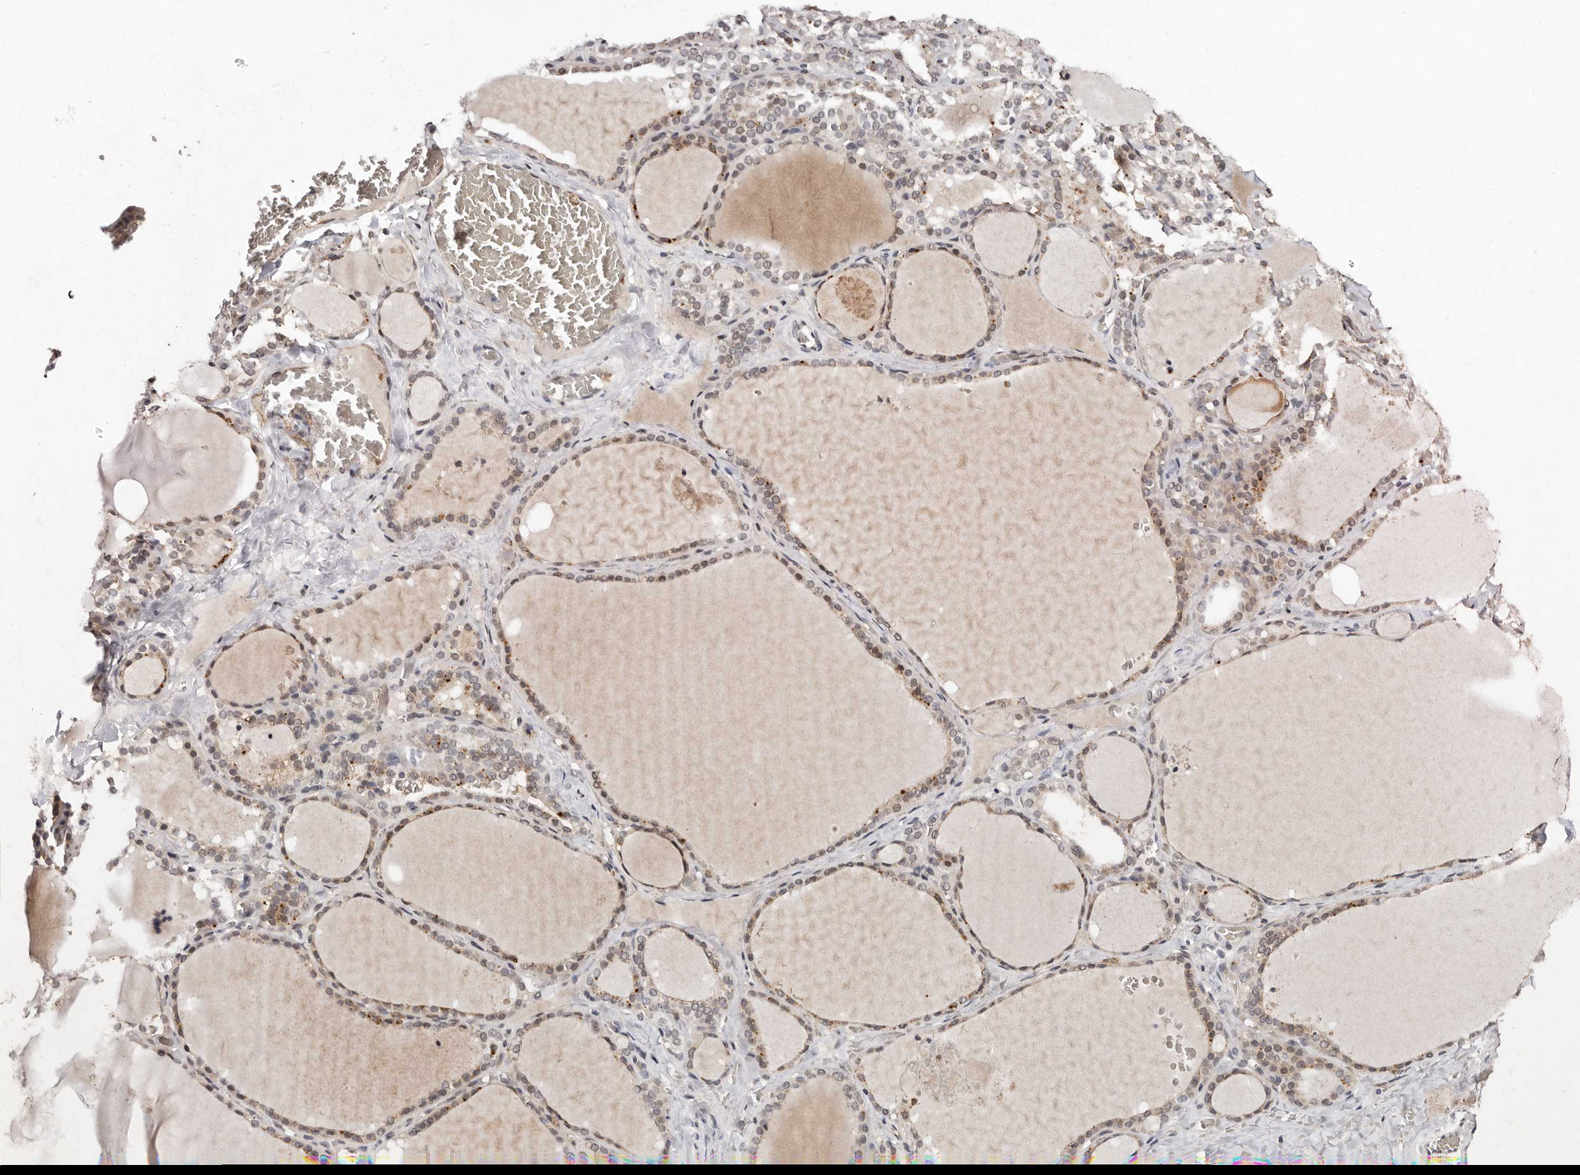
{"staining": {"intensity": "moderate", "quantity": "25%-75%", "location": "cytoplasmic/membranous"}, "tissue": "thyroid gland", "cell_type": "Glandular cells", "image_type": "normal", "snomed": [{"axis": "morphology", "description": "Normal tissue, NOS"}, {"axis": "topography", "description": "Thyroid gland"}], "caption": "Protein staining reveals moderate cytoplasmic/membranous positivity in about 25%-75% of glandular cells in unremarkable thyroid gland.", "gene": "SULT1E1", "patient": {"sex": "female", "age": 22}}